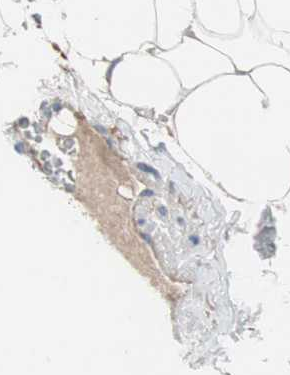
{"staining": {"intensity": "weak", "quantity": "<25%", "location": "cytoplasmic/membranous"}, "tissue": "adipose tissue", "cell_type": "Adipocytes", "image_type": "normal", "snomed": [{"axis": "morphology", "description": "Normal tissue, NOS"}, {"axis": "topography", "description": "Peripheral nerve tissue"}], "caption": "Immunohistochemical staining of normal adipose tissue displays no significant expression in adipocytes. (Immunohistochemistry, brightfield microscopy, high magnification).", "gene": "KANSL1", "patient": {"sex": "male", "age": 70}}